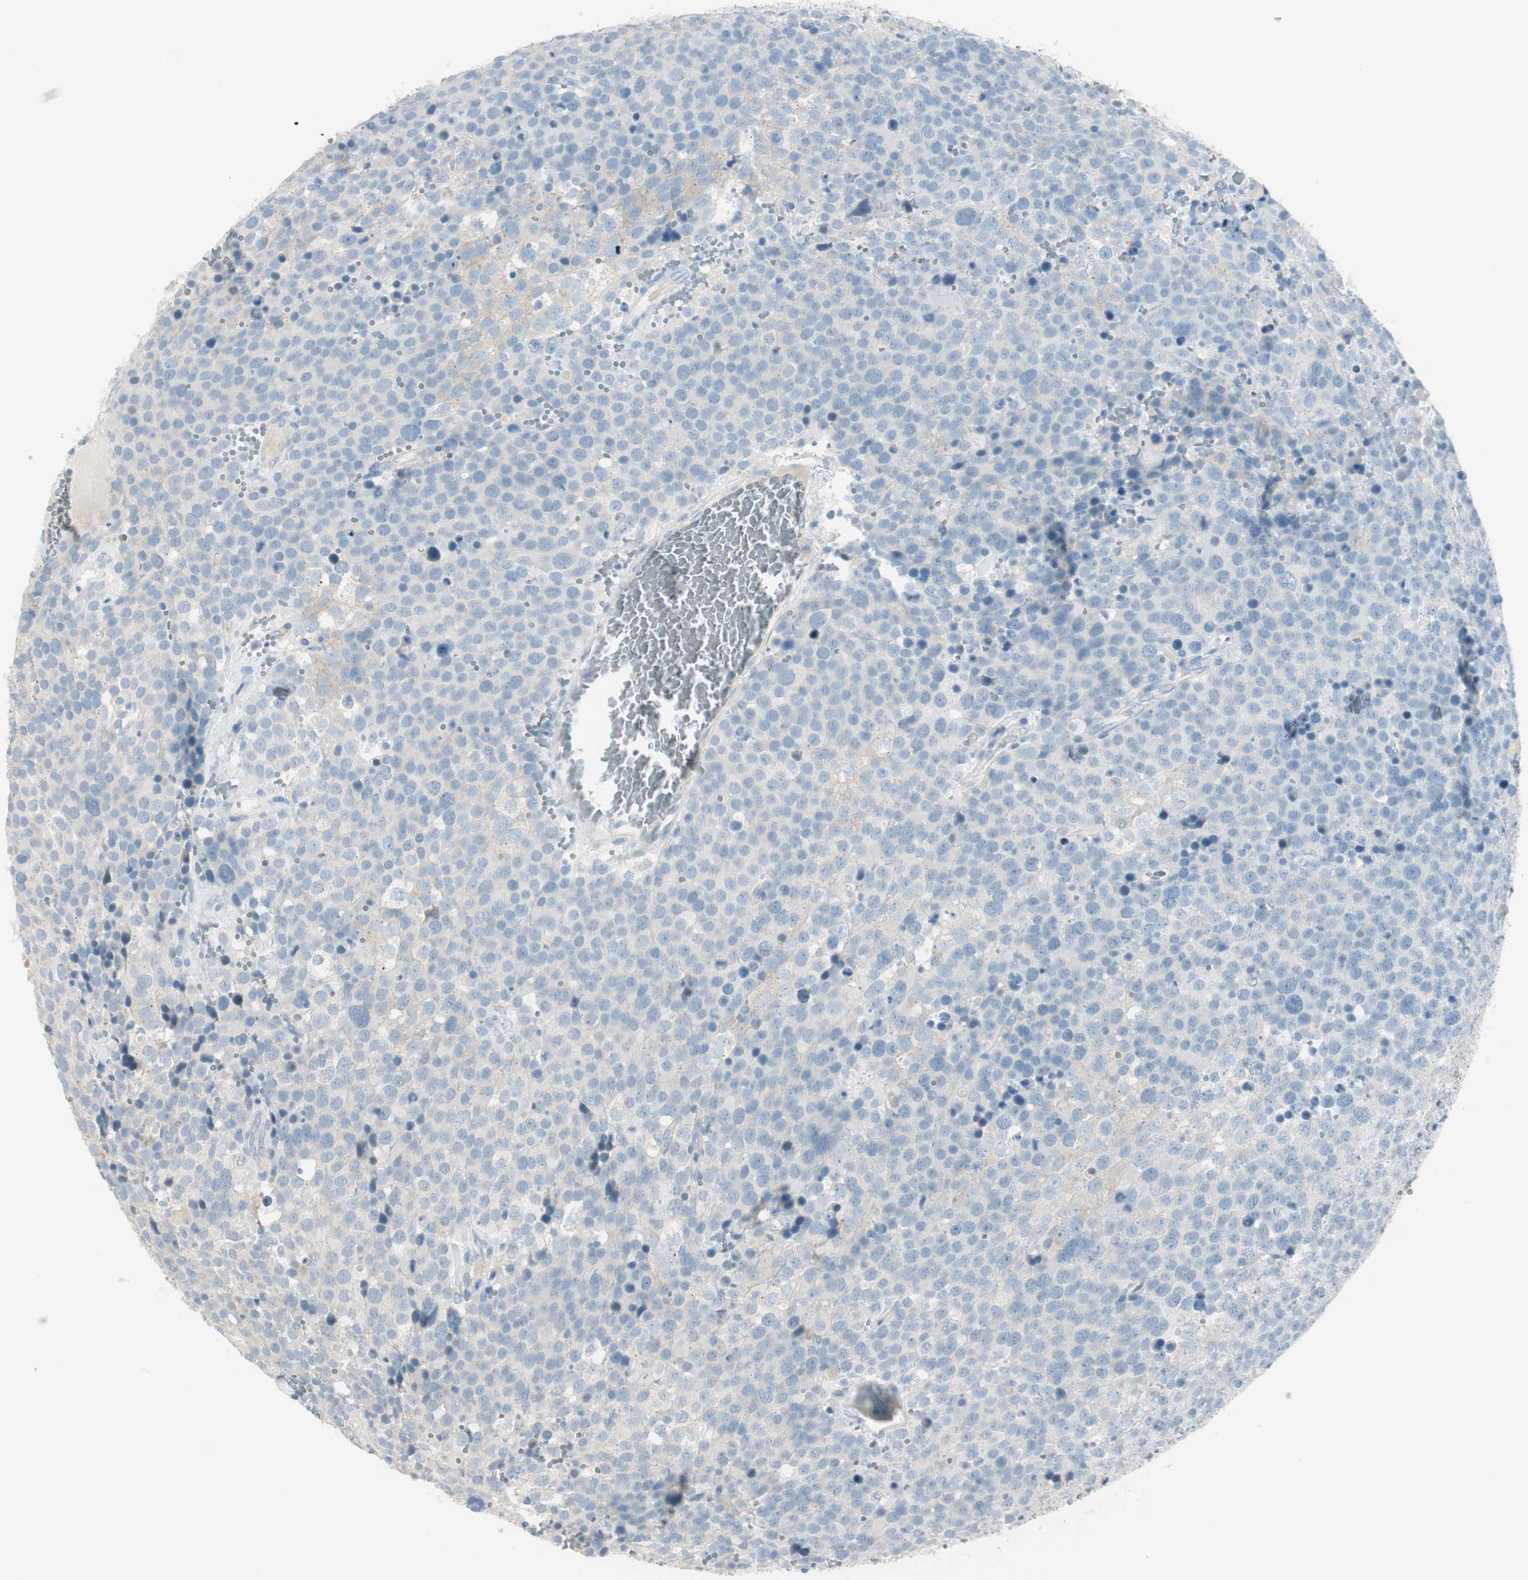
{"staining": {"intensity": "negative", "quantity": "none", "location": "none"}, "tissue": "testis cancer", "cell_type": "Tumor cells", "image_type": "cancer", "snomed": [{"axis": "morphology", "description": "Seminoma, NOS"}, {"axis": "topography", "description": "Testis"}], "caption": "This is a photomicrograph of immunohistochemistry (IHC) staining of testis cancer (seminoma), which shows no staining in tumor cells. The staining is performed using DAB brown chromogen with nuclei counter-stained in using hematoxylin.", "gene": "SPINK4", "patient": {"sex": "male", "age": 71}}